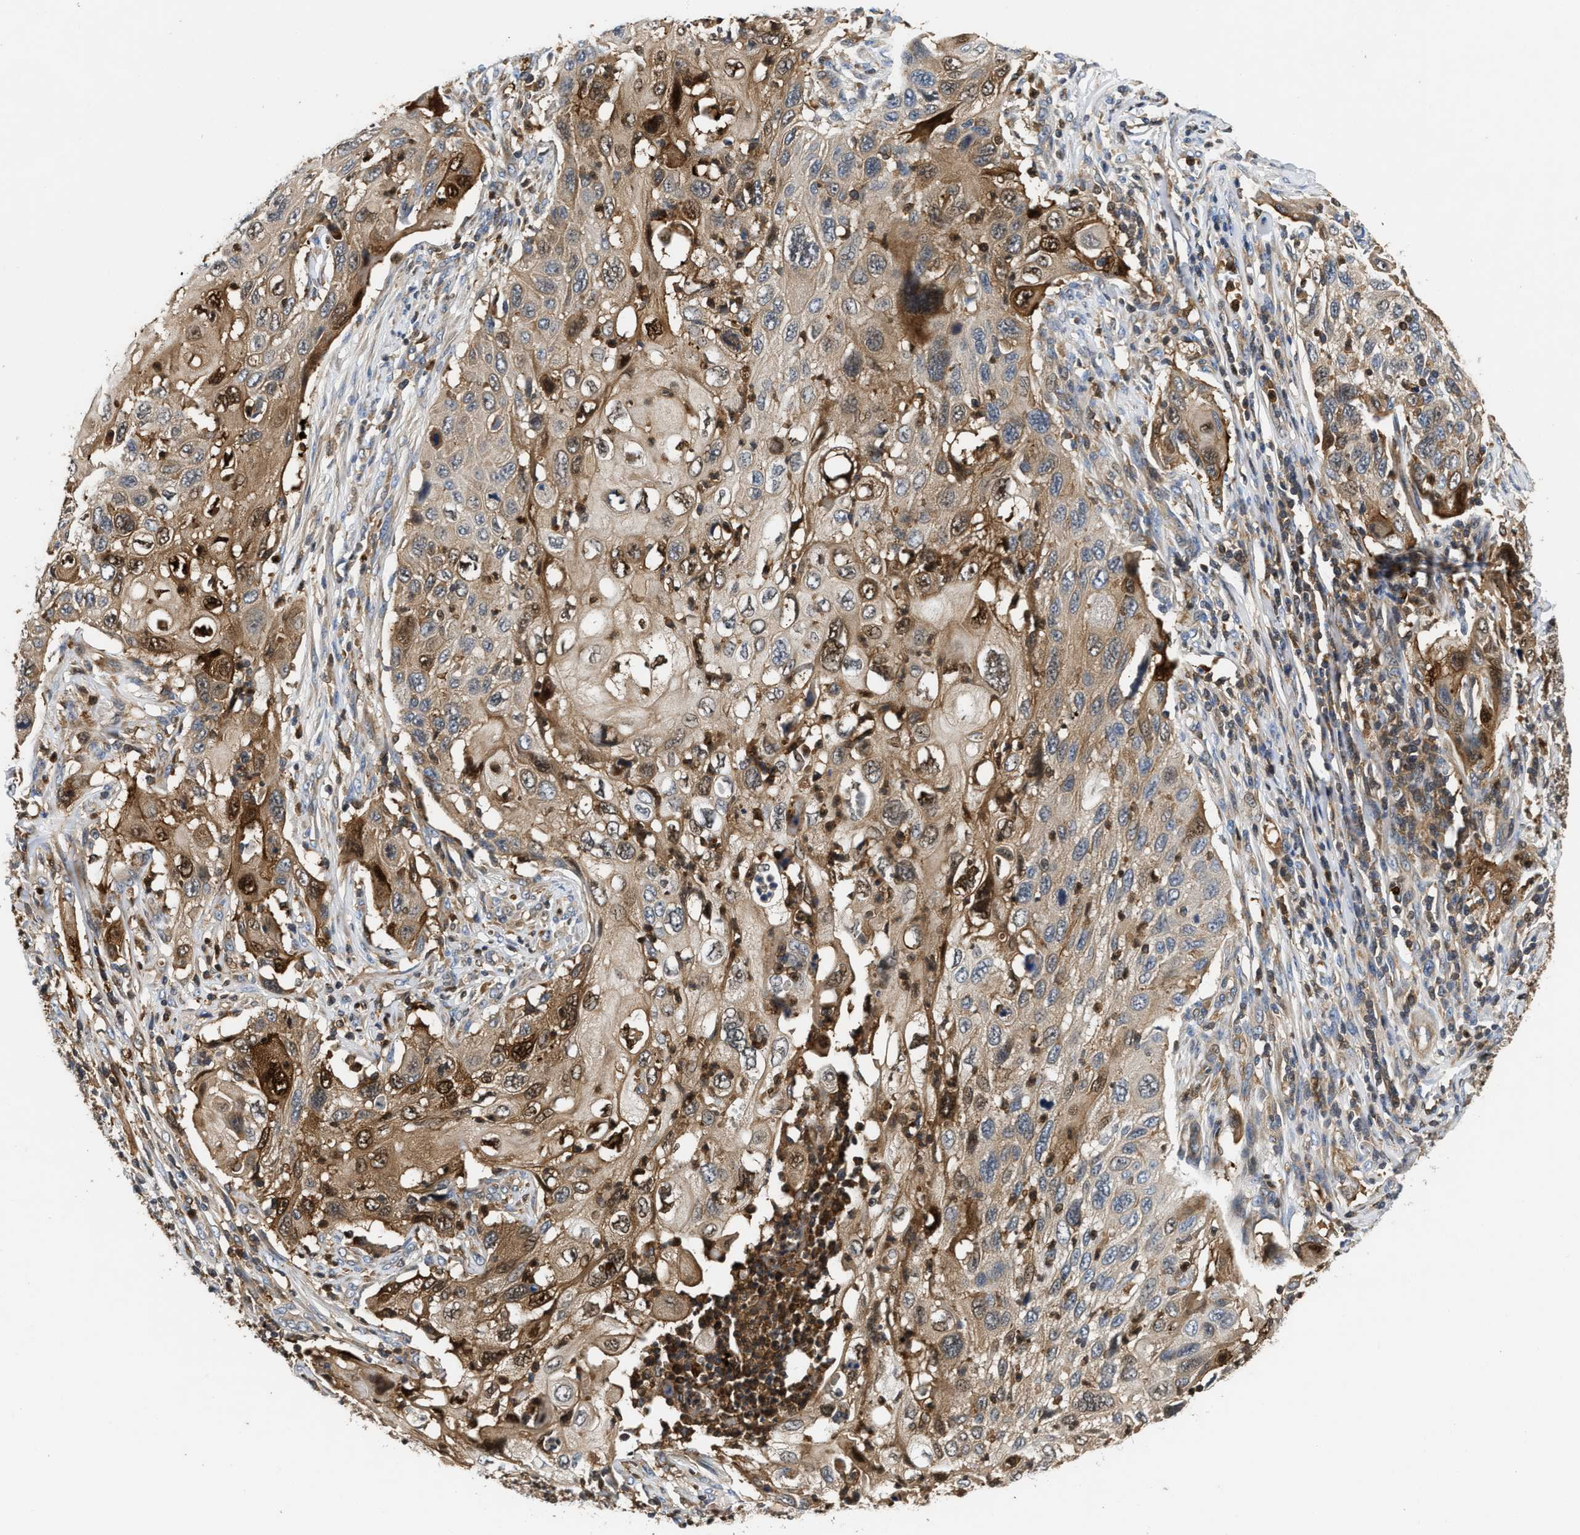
{"staining": {"intensity": "moderate", "quantity": "25%-75%", "location": "cytoplasmic/membranous"}, "tissue": "cervical cancer", "cell_type": "Tumor cells", "image_type": "cancer", "snomed": [{"axis": "morphology", "description": "Squamous cell carcinoma, NOS"}, {"axis": "topography", "description": "Cervix"}], "caption": "Immunohistochemical staining of human cervical squamous cell carcinoma exhibits medium levels of moderate cytoplasmic/membranous positivity in about 25%-75% of tumor cells.", "gene": "OSTF1", "patient": {"sex": "female", "age": 70}}